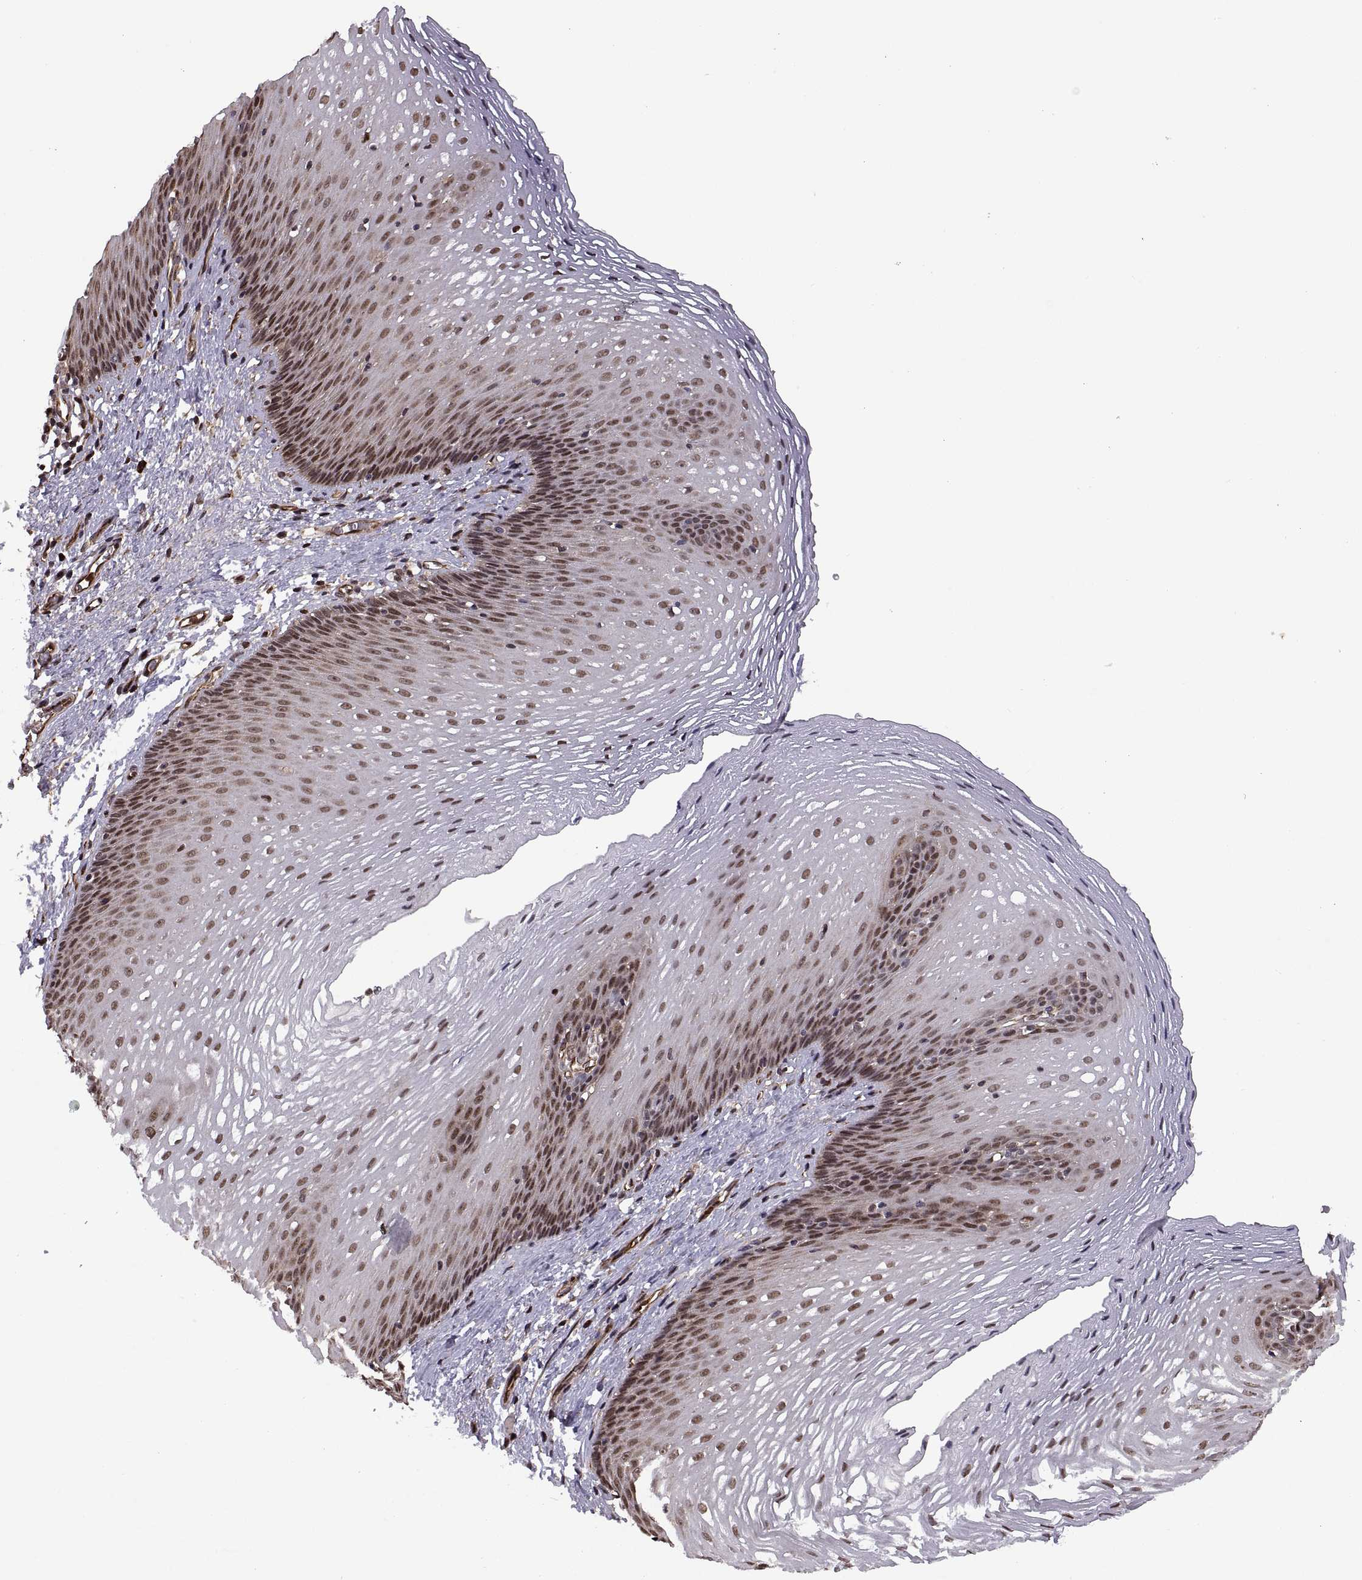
{"staining": {"intensity": "strong", "quantity": "25%-75%", "location": "nuclear"}, "tissue": "esophagus", "cell_type": "Squamous epithelial cells", "image_type": "normal", "snomed": [{"axis": "morphology", "description": "Normal tissue, NOS"}, {"axis": "topography", "description": "Esophagus"}], "caption": "Immunohistochemical staining of normal human esophagus reveals strong nuclear protein expression in approximately 25%-75% of squamous epithelial cells.", "gene": "ARRB1", "patient": {"sex": "male", "age": 76}}